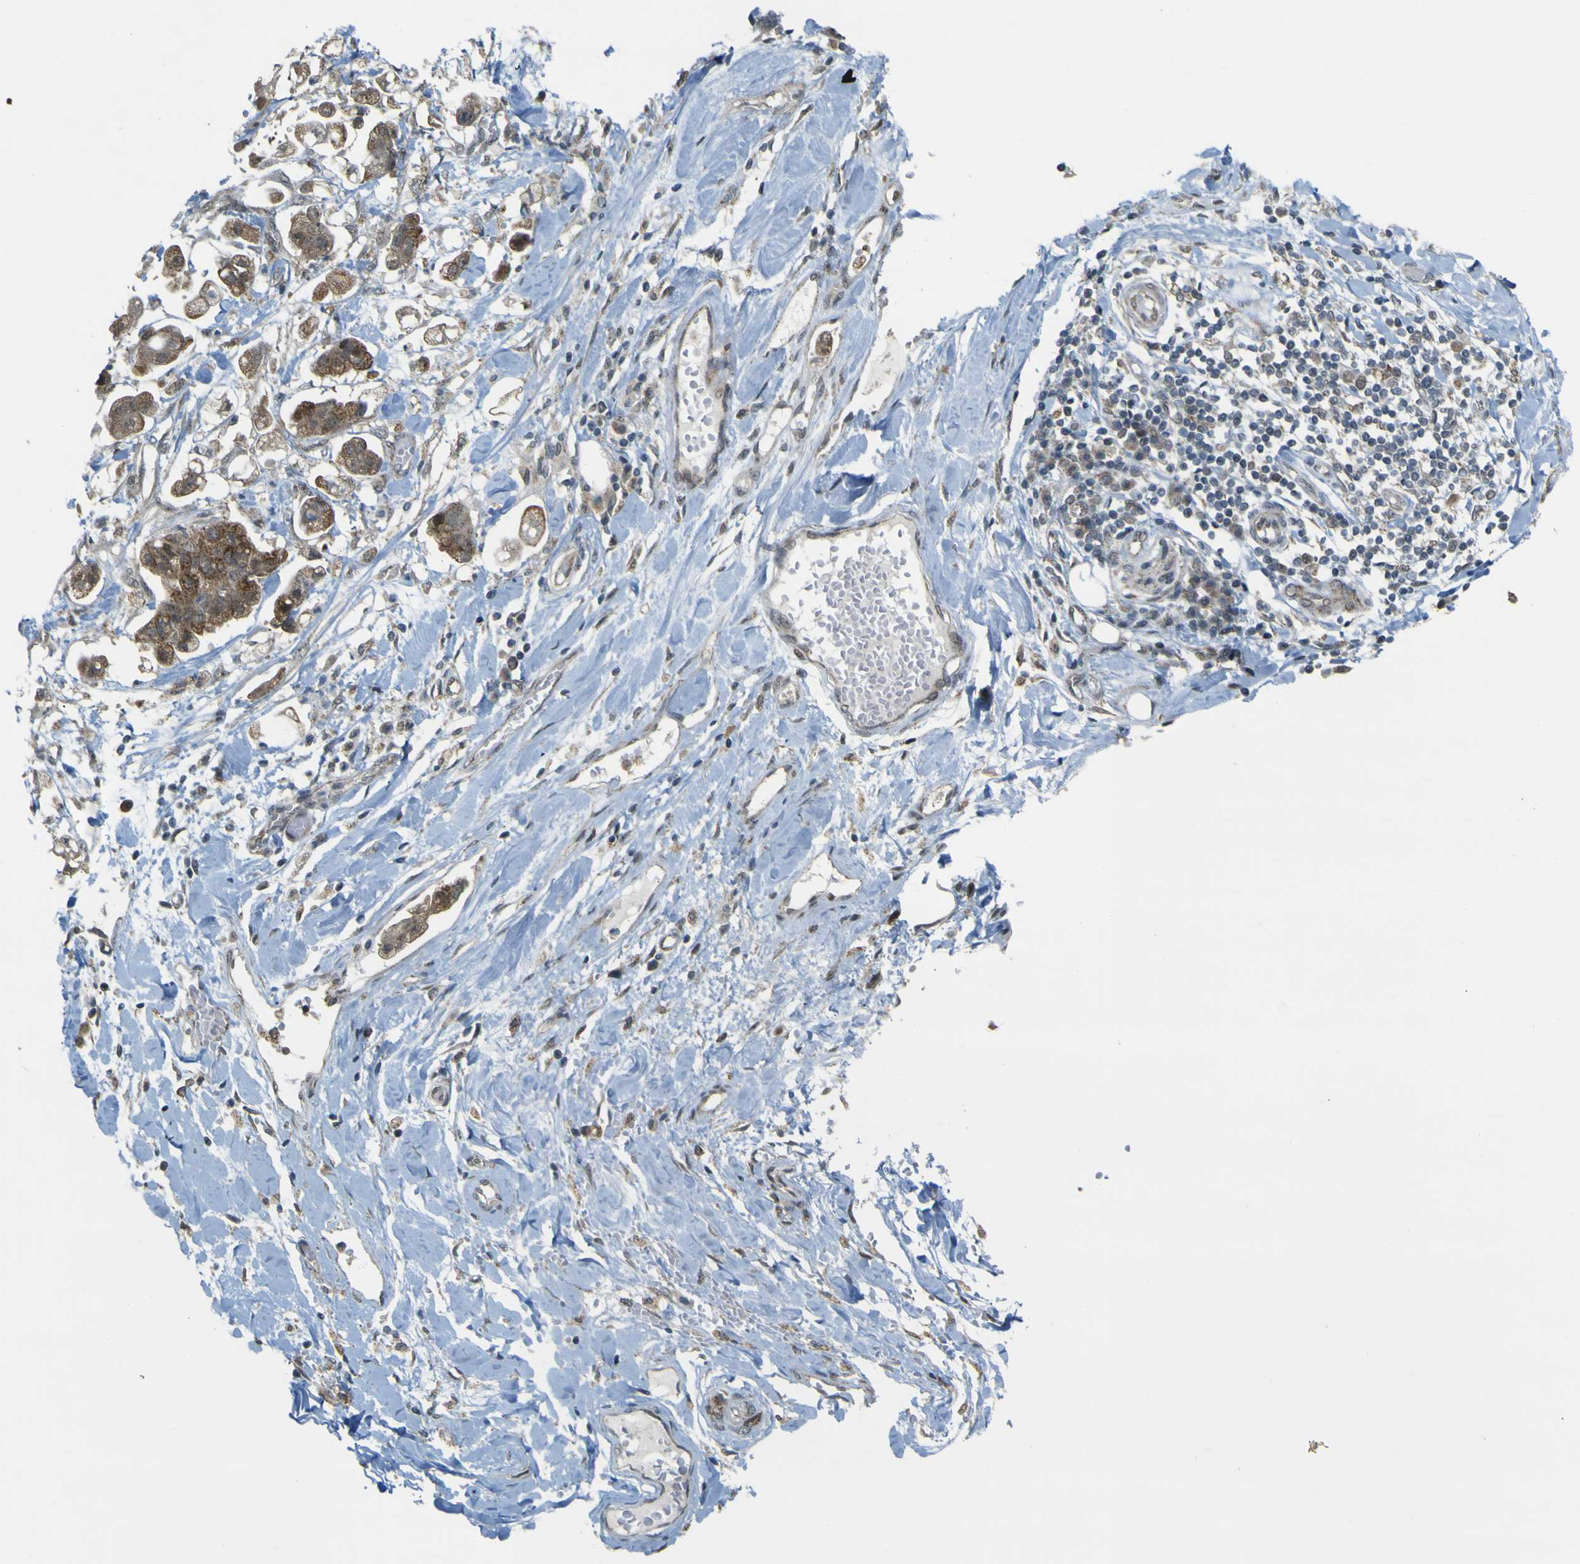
{"staining": {"intensity": "moderate", "quantity": ">75%", "location": "cytoplasmic/membranous"}, "tissue": "stomach cancer", "cell_type": "Tumor cells", "image_type": "cancer", "snomed": [{"axis": "morphology", "description": "Adenocarcinoma, NOS"}, {"axis": "topography", "description": "Stomach"}], "caption": "Protein expression analysis of human stomach cancer (adenocarcinoma) reveals moderate cytoplasmic/membranous expression in about >75% of tumor cells. (DAB IHC with brightfield microscopy, high magnification).", "gene": "ACBD5", "patient": {"sex": "male", "age": 62}}